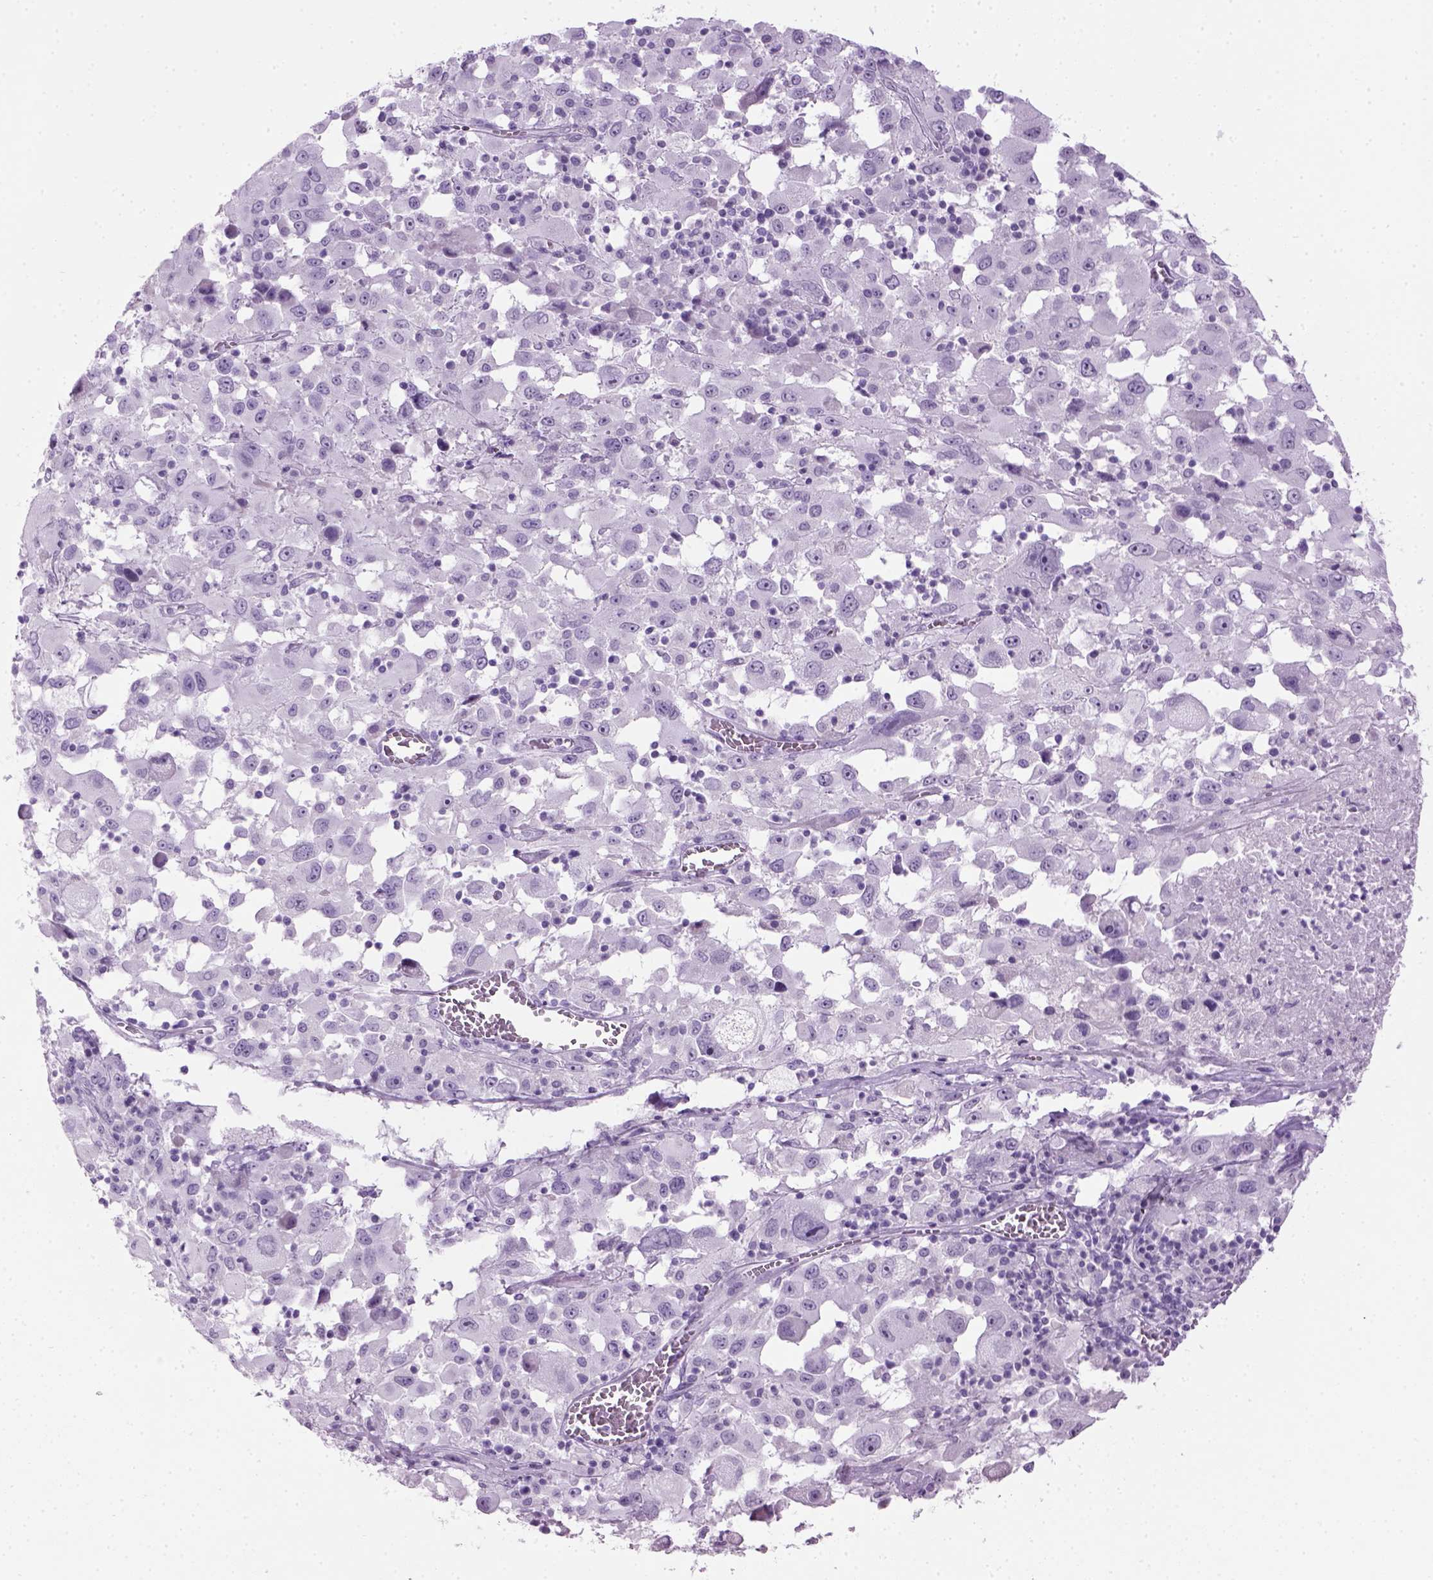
{"staining": {"intensity": "negative", "quantity": "none", "location": "none"}, "tissue": "melanoma", "cell_type": "Tumor cells", "image_type": "cancer", "snomed": [{"axis": "morphology", "description": "Malignant melanoma, Metastatic site"}, {"axis": "topography", "description": "Soft tissue"}], "caption": "High magnification brightfield microscopy of malignant melanoma (metastatic site) stained with DAB (3,3'-diaminobenzidine) (brown) and counterstained with hematoxylin (blue): tumor cells show no significant staining.", "gene": "GABRB2", "patient": {"sex": "male", "age": 50}}